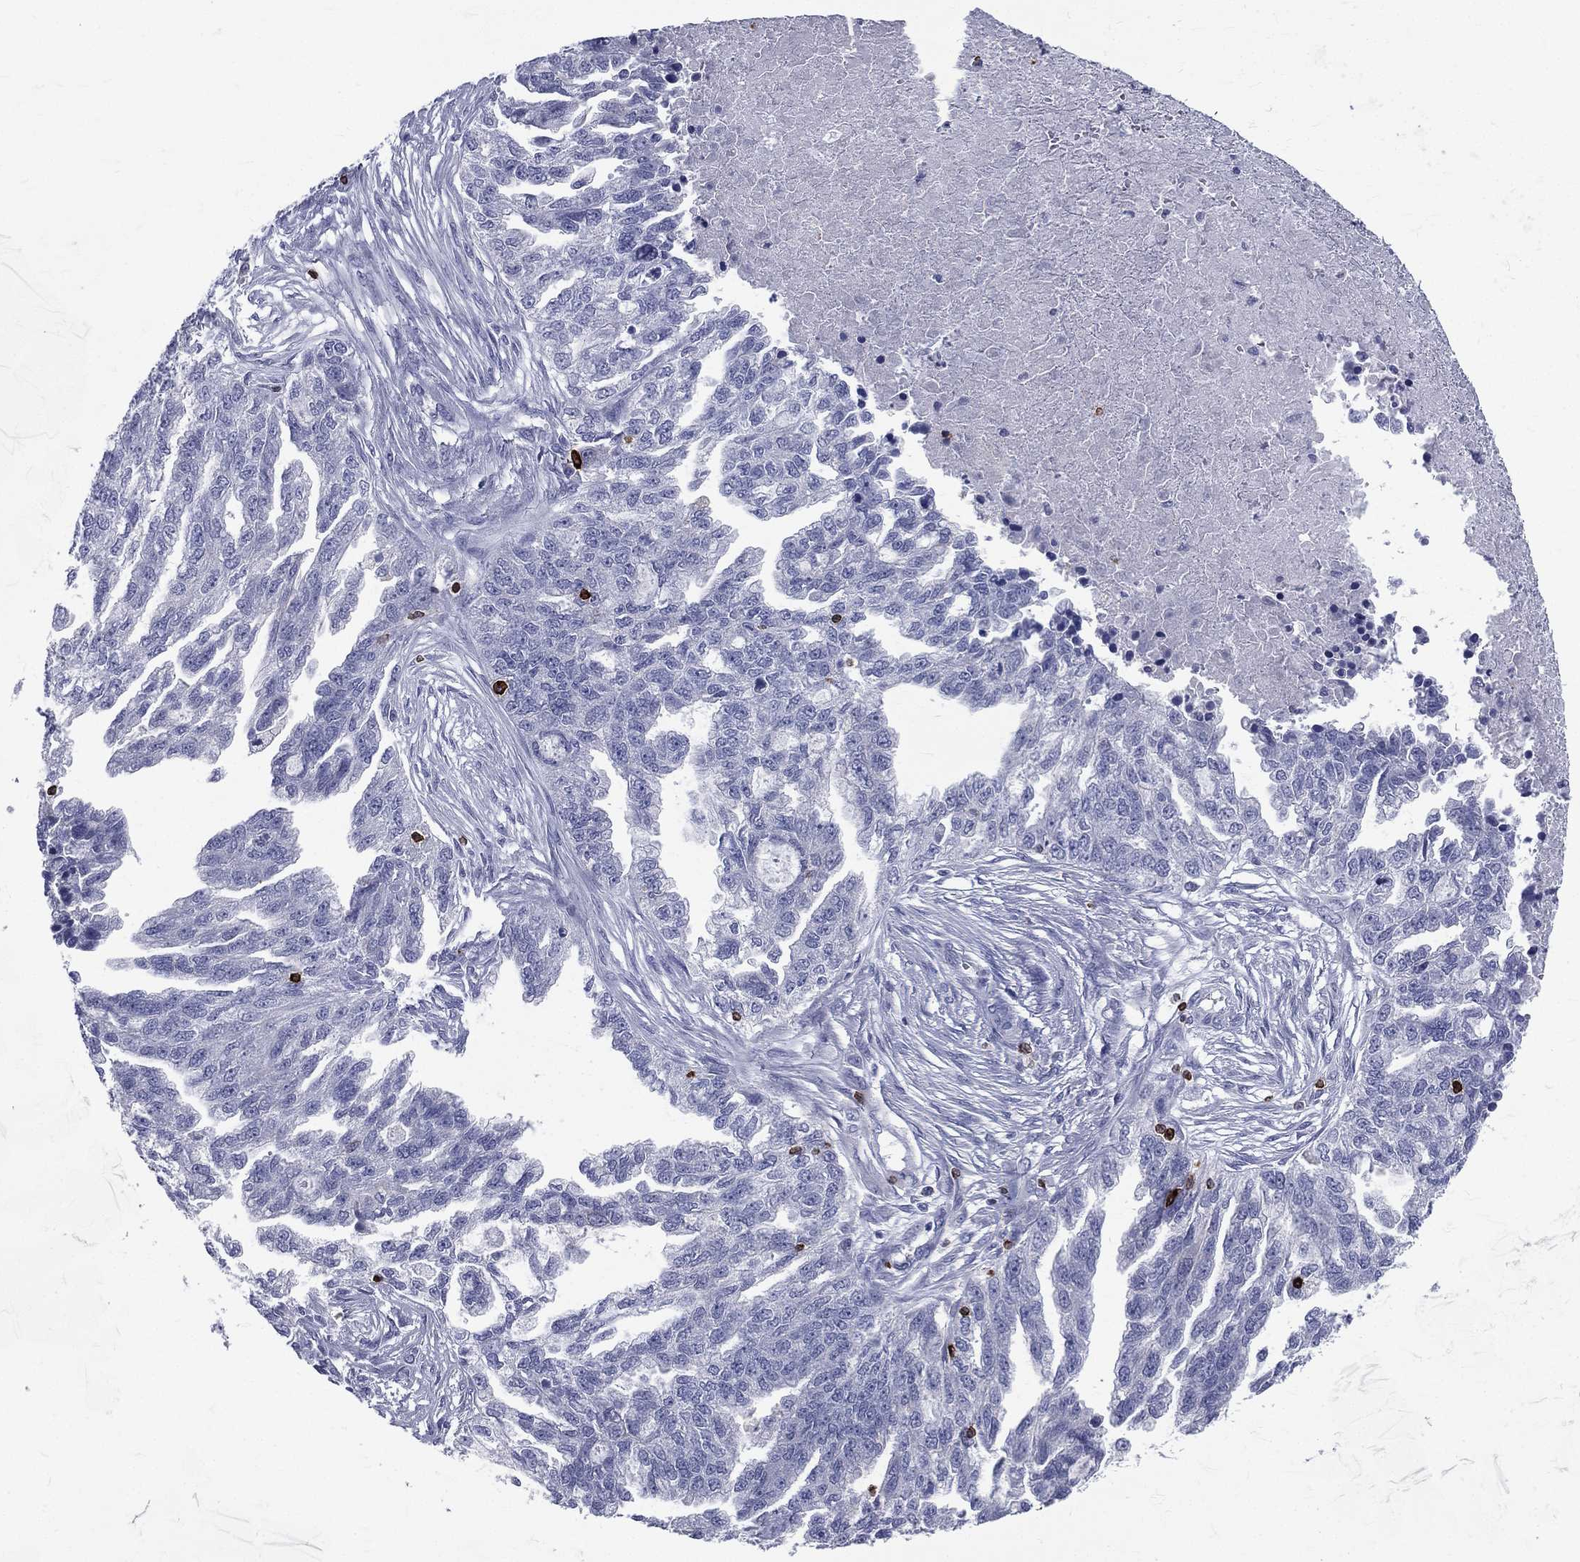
{"staining": {"intensity": "negative", "quantity": "none", "location": "none"}, "tissue": "ovarian cancer", "cell_type": "Tumor cells", "image_type": "cancer", "snomed": [{"axis": "morphology", "description": "Cystadenocarcinoma, serous, NOS"}, {"axis": "topography", "description": "Ovary"}], "caption": "Immunohistochemical staining of ovarian serous cystadenocarcinoma demonstrates no significant positivity in tumor cells. Nuclei are stained in blue.", "gene": "CTSW", "patient": {"sex": "female", "age": 51}}